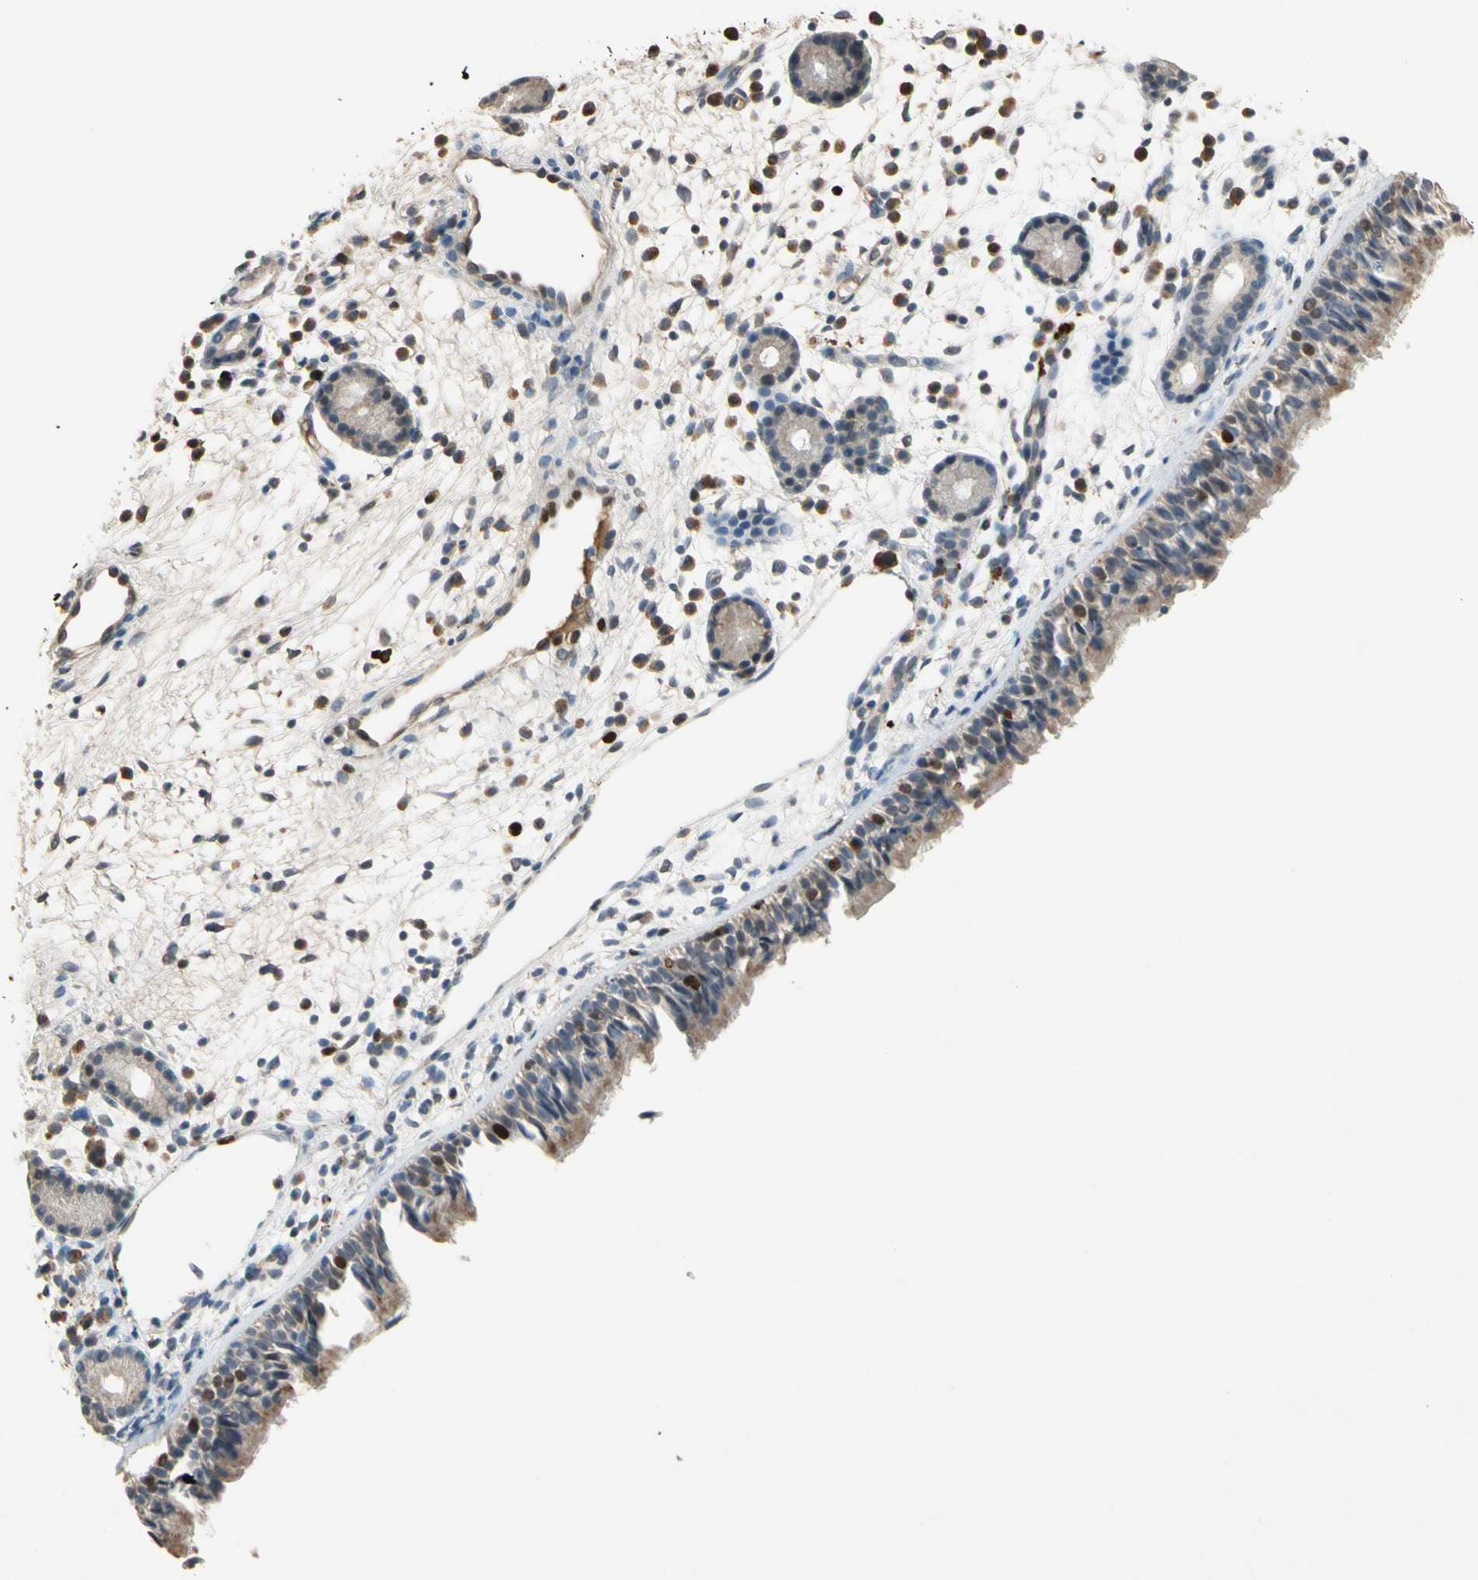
{"staining": {"intensity": "moderate", "quantity": "<25%", "location": "cytoplasmic/membranous,nuclear"}, "tissue": "nasopharynx", "cell_type": "Respiratory epithelial cells", "image_type": "normal", "snomed": [{"axis": "morphology", "description": "Normal tissue, NOS"}, {"axis": "morphology", "description": "Inflammation, NOS"}, {"axis": "topography", "description": "Nasopharynx"}], "caption": "Brown immunohistochemical staining in benign nasopharynx reveals moderate cytoplasmic/membranous,nuclear expression in approximately <25% of respiratory epithelial cells.", "gene": "ZKSCAN3", "patient": {"sex": "female", "age": 55}}